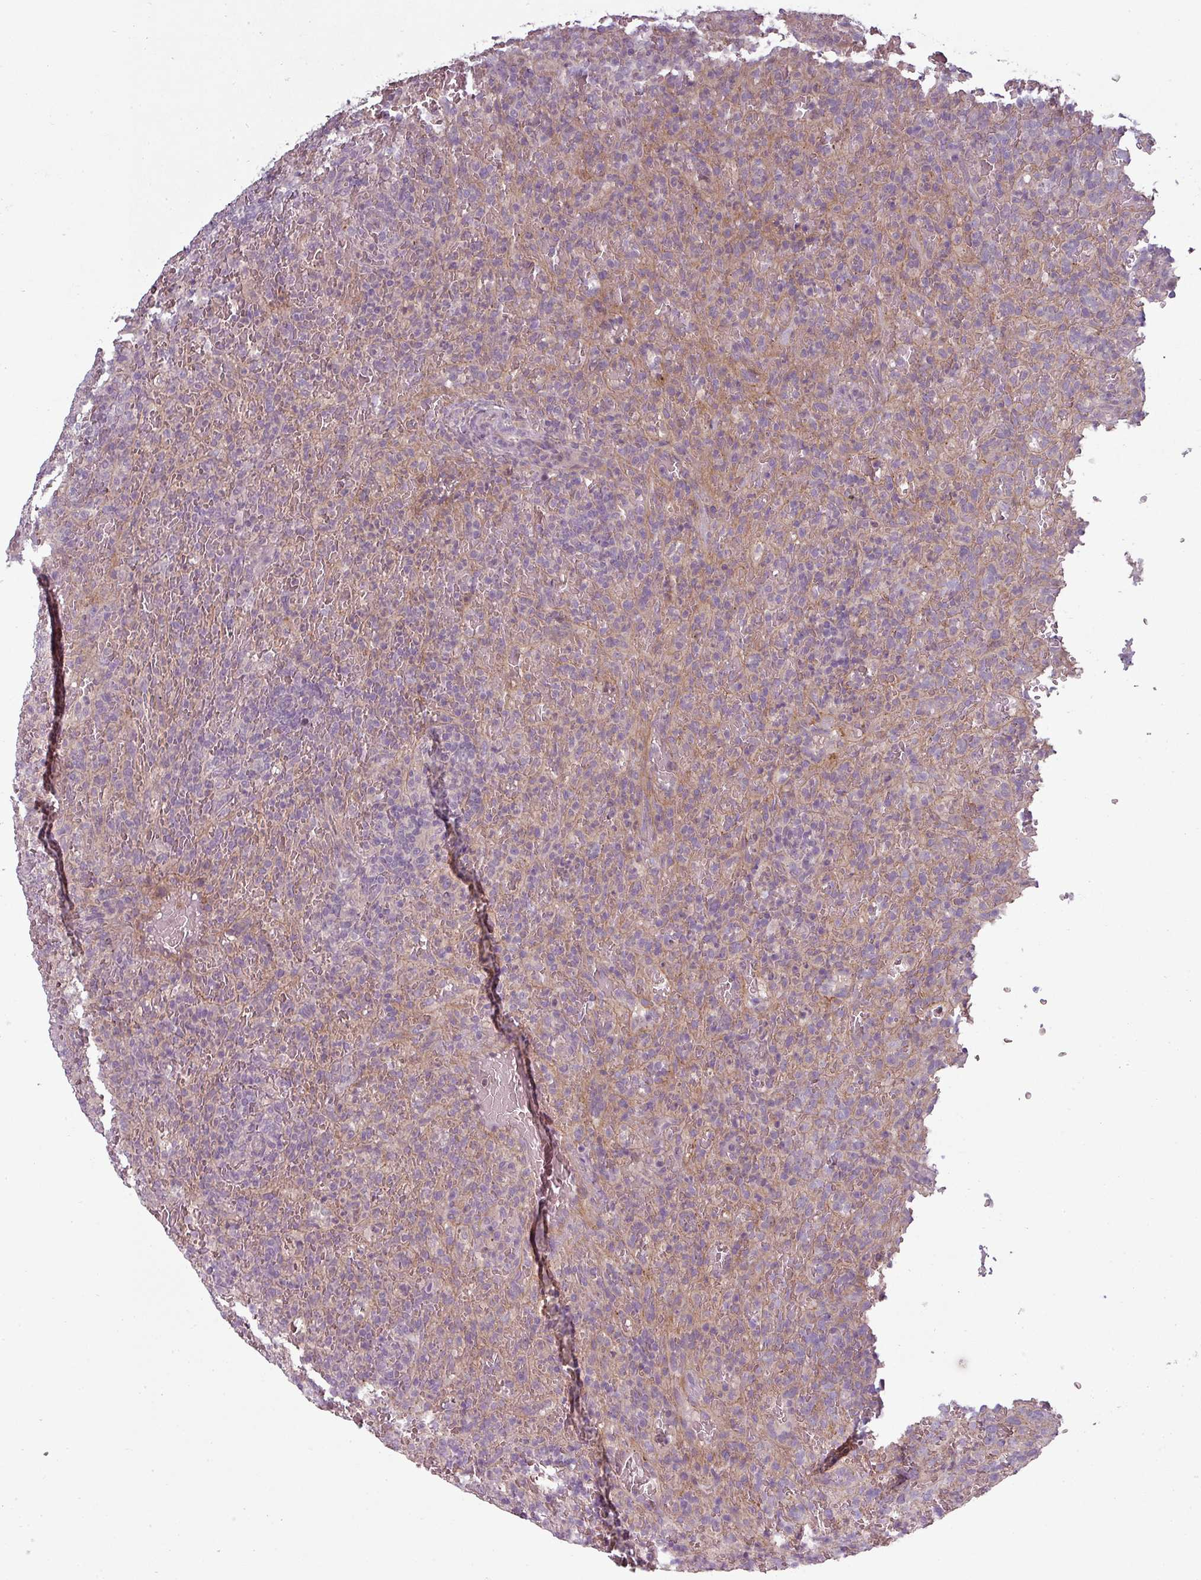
{"staining": {"intensity": "negative", "quantity": "none", "location": "none"}, "tissue": "lymphoma", "cell_type": "Tumor cells", "image_type": "cancer", "snomed": [{"axis": "morphology", "description": "Malignant lymphoma, non-Hodgkin's type, Low grade"}, {"axis": "topography", "description": "Spleen"}], "caption": "Immunohistochemistry histopathology image of neoplastic tissue: lymphoma stained with DAB (3,3'-diaminobenzidine) displays no significant protein positivity in tumor cells.", "gene": "SLC16A9", "patient": {"sex": "female", "age": 64}}